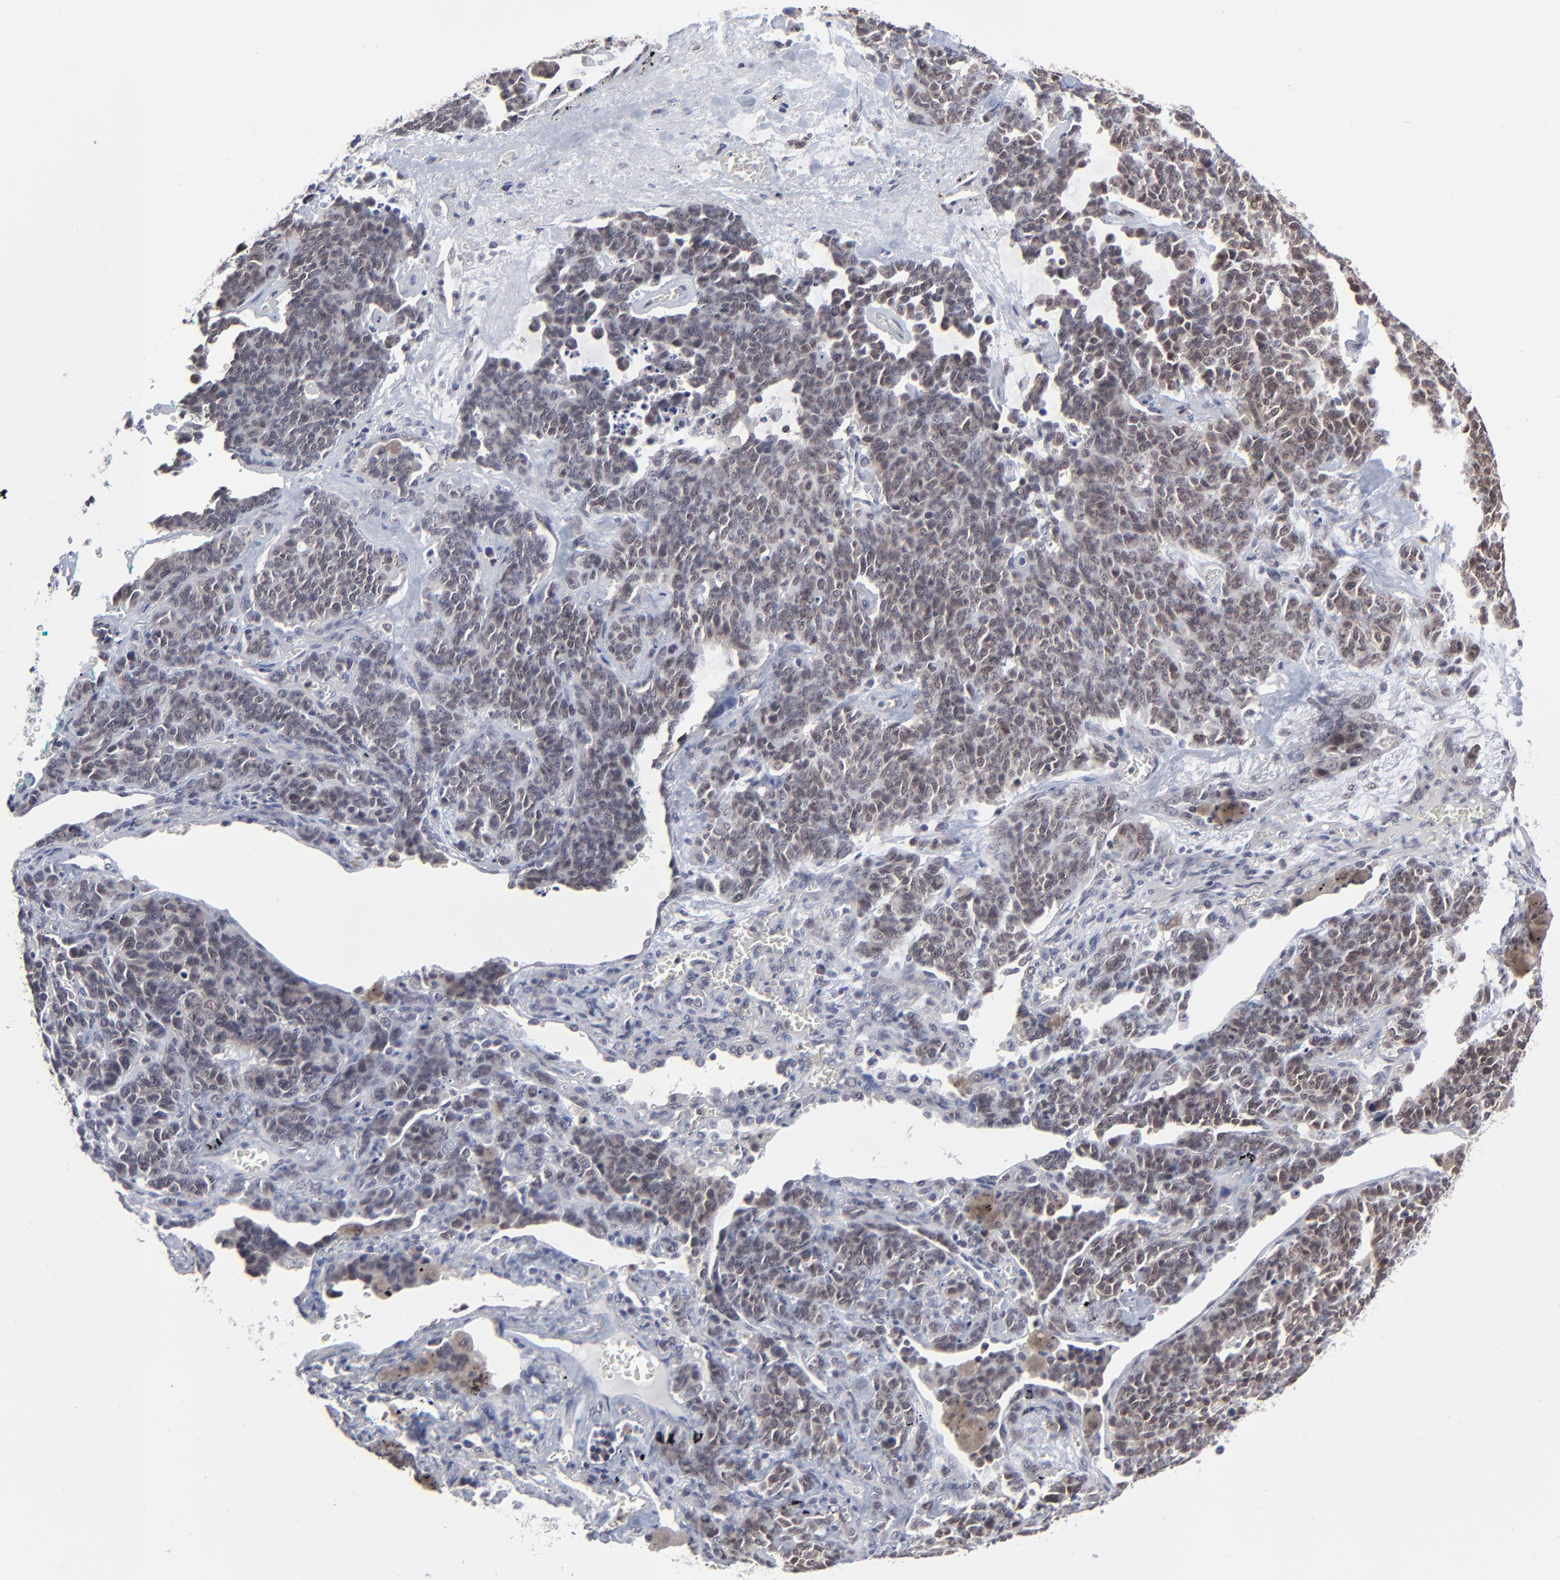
{"staining": {"intensity": "weak", "quantity": ">75%", "location": "cytoplasmic/membranous"}, "tissue": "lung cancer", "cell_type": "Tumor cells", "image_type": "cancer", "snomed": [{"axis": "morphology", "description": "Neoplasm, malignant, NOS"}, {"axis": "topography", "description": "Lung"}], "caption": "Immunohistochemistry micrograph of human lung malignant neoplasm stained for a protein (brown), which demonstrates low levels of weak cytoplasmic/membranous positivity in approximately >75% of tumor cells.", "gene": "ZNF419", "patient": {"sex": "female", "age": 58}}